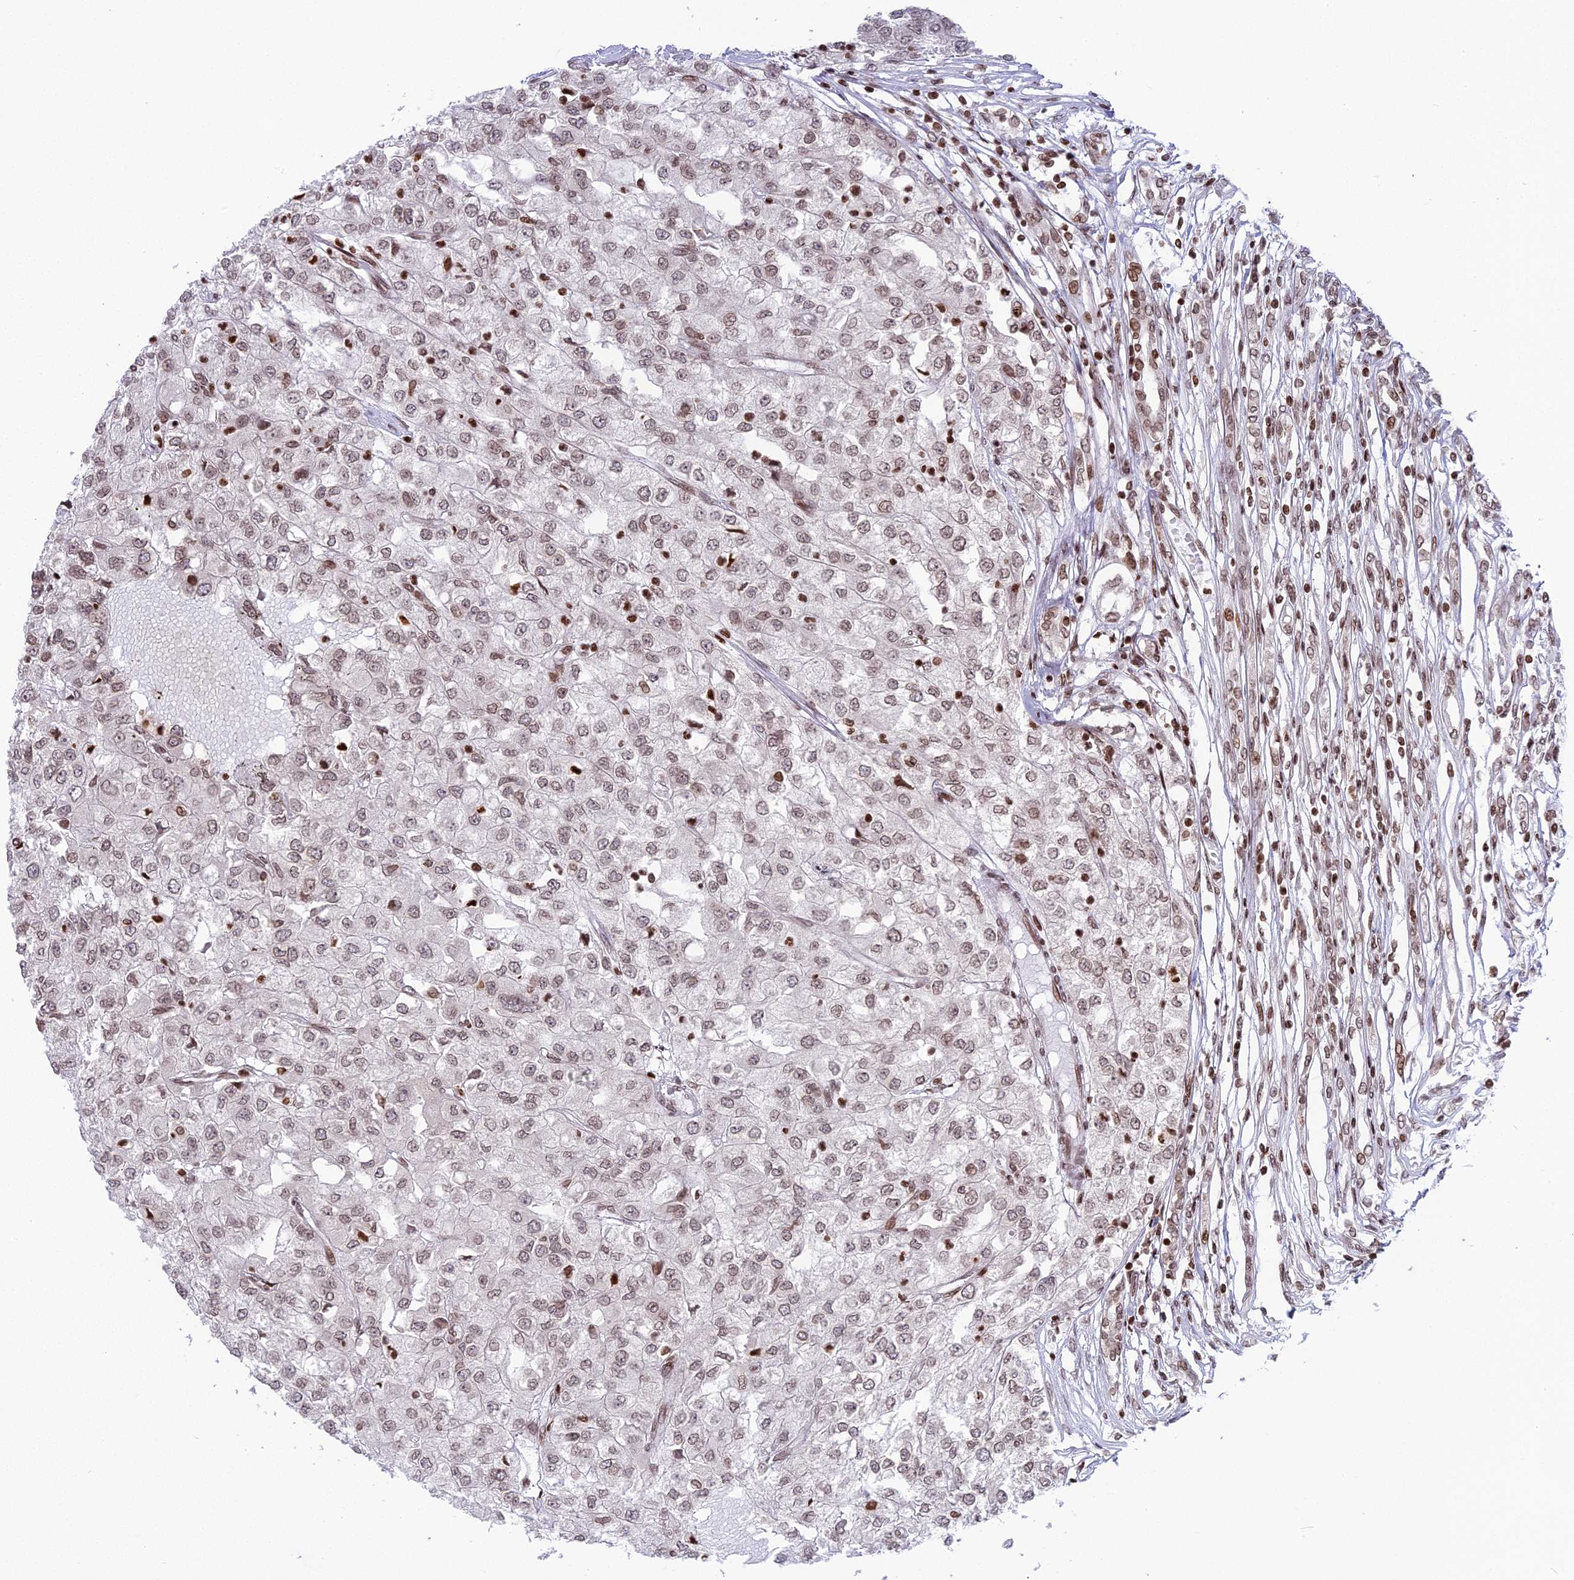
{"staining": {"intensity": "weak", "quantity": ">75%", "location": "nuclear"}, "tissue": "renal cancer", "cell_type": "Tumor cells", "image_type": "cancer", "snomed": [{"axis": "morphology", "description": "Adenocarcinoma, NOS"}, {"axis": "topography", "description": "Kidney"}], "caption": "Protein expression analysis of renal cancer shows weak nuclear staining in about >75% of tumor cells.", "gene": "TET2", "patient": {"sex": "female", "age": 54}}